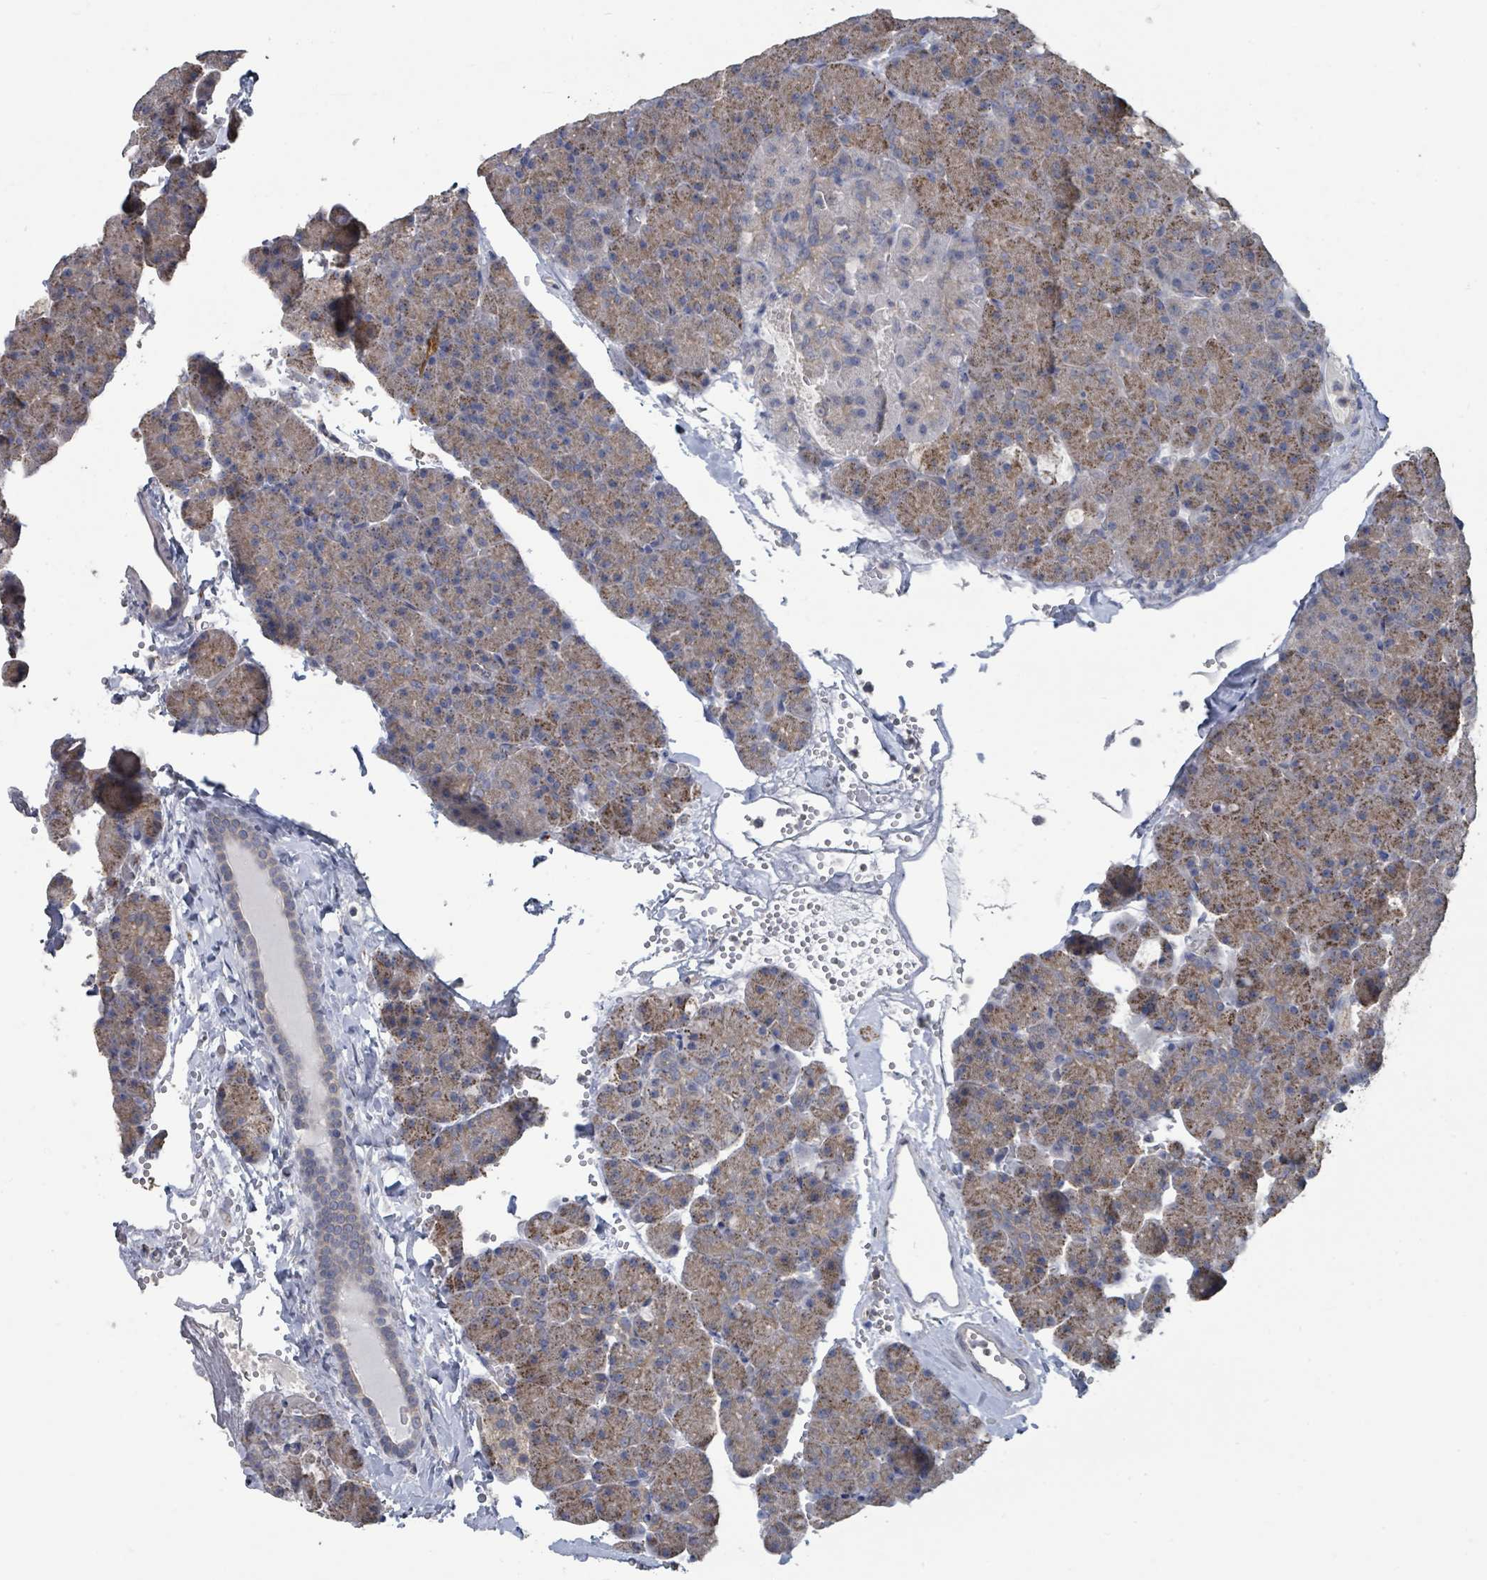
{"staining": {"intensity": "moderate", "quantity": "25%-75%", "location": "cytoplasmic/membranous"}, "tissue": "pancreas", "cell_type": "Exocrine glandular cells", "image_type": "normal", "snomed": [{"axis": "morphology", "description": "Normal tissue, NOS"}, {"axis": "topography", "description": "Pancreas"}], "caption": "Exocrine glandular cells show medium levels of moderate cytoplasmic/membranous staining in approximately 25%-75% of cells in normal human pancreas. The protein of interest is stained brown, and the nuclei are stained in blue (DAB IHC with brightfield microscopy, high magnification).", "gene": "SLC9A7", "patient": {"sex": "male", "age": 36}}